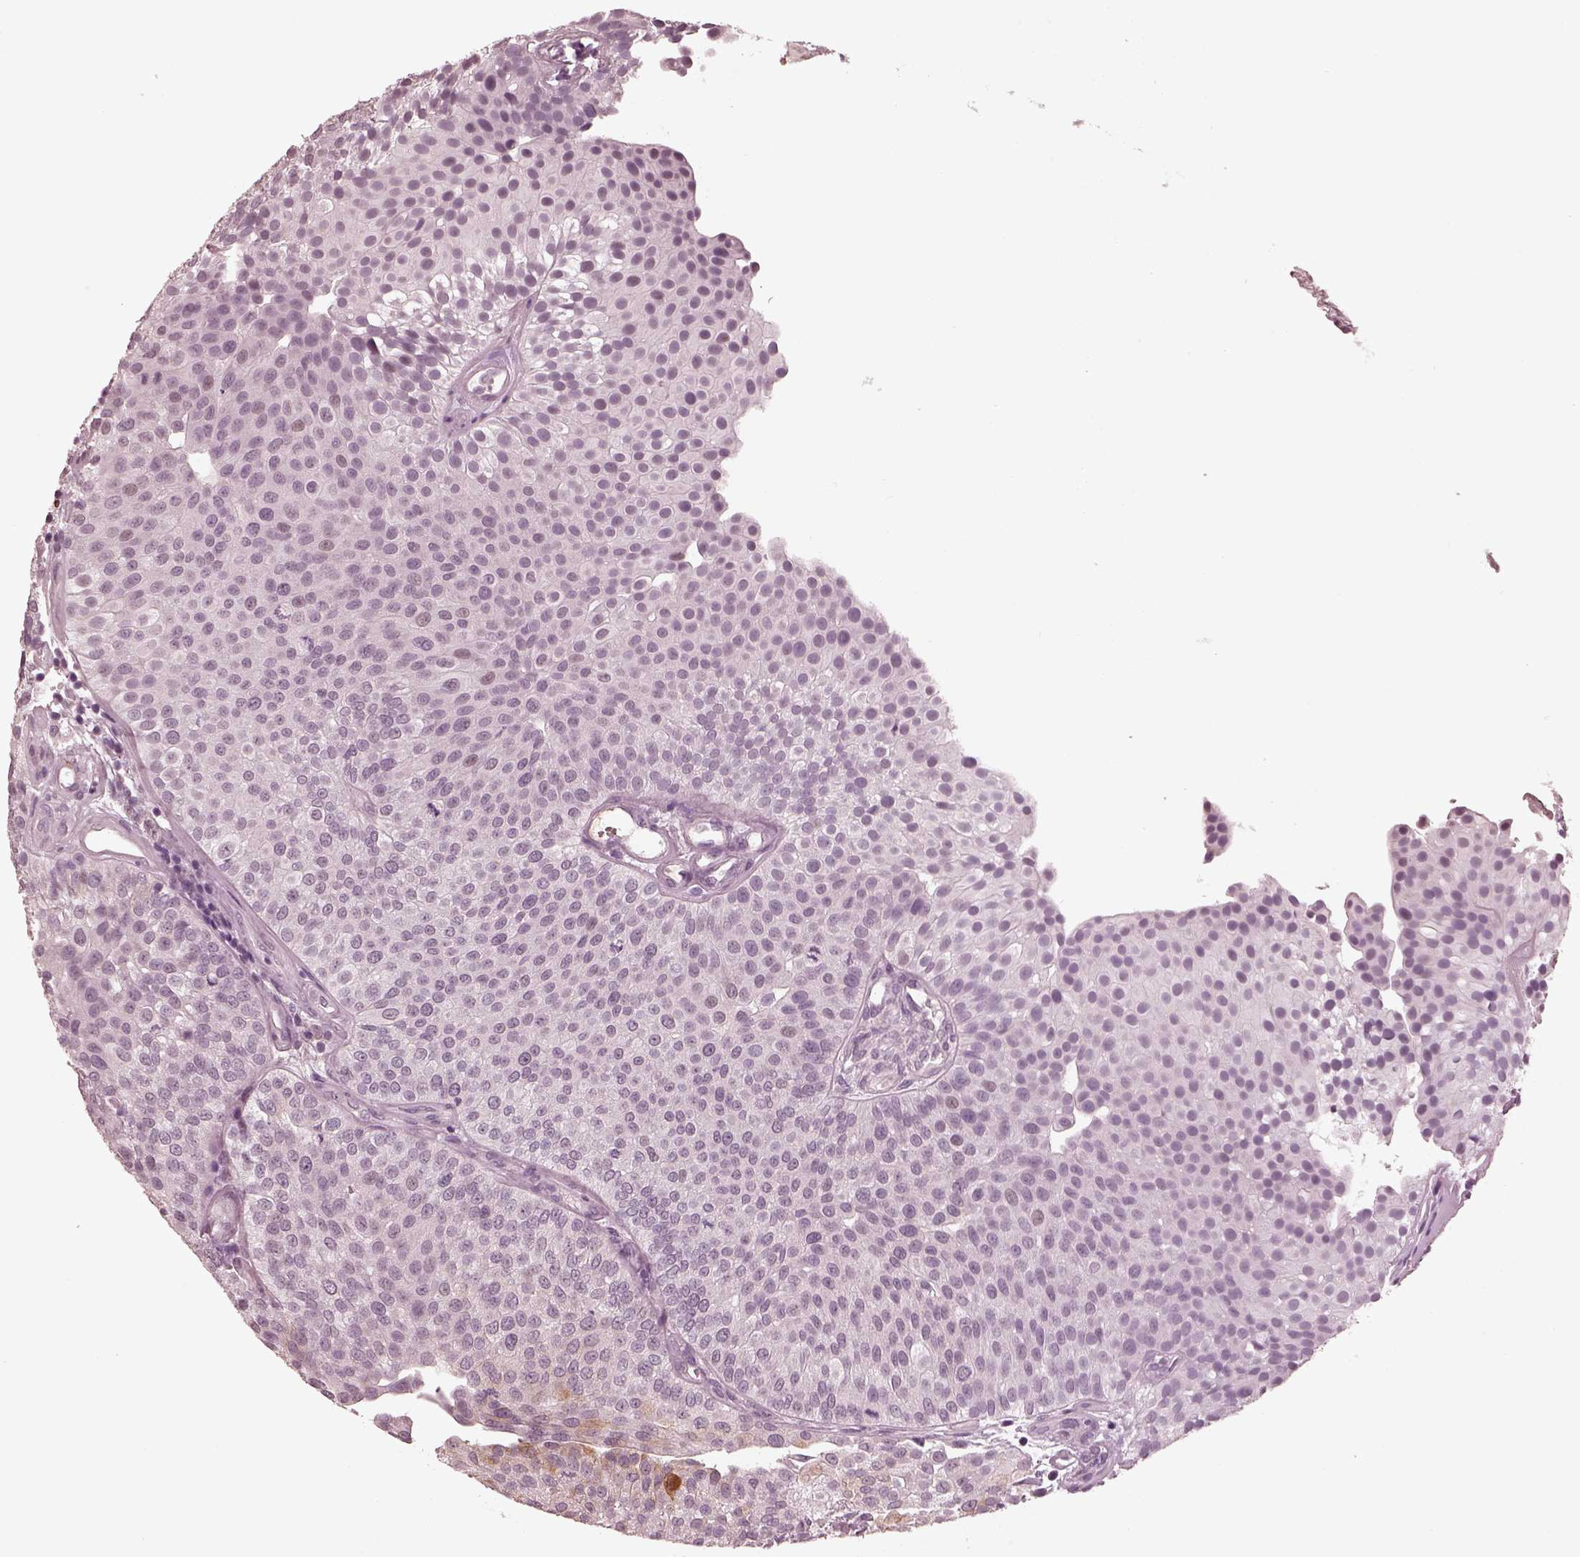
{"staining": {"intensity": "negative", "quantity": "none", "location": "none"}, "tissue": "urothelial cancer", "cell_type": "Tumor cells", "image_type": "cancer", "snomed": [{"axis": "morphology", "description": "Urothelial carcinoma, Low grade"}, {"axis": "topography", "description": "Urinary bladder"}], "caption": "Micrograph shows no significant protein expression in tumor cells of urothelial cancer.", "gene": "KCNA2", "patient": {"sex": "female", "age": 87}}